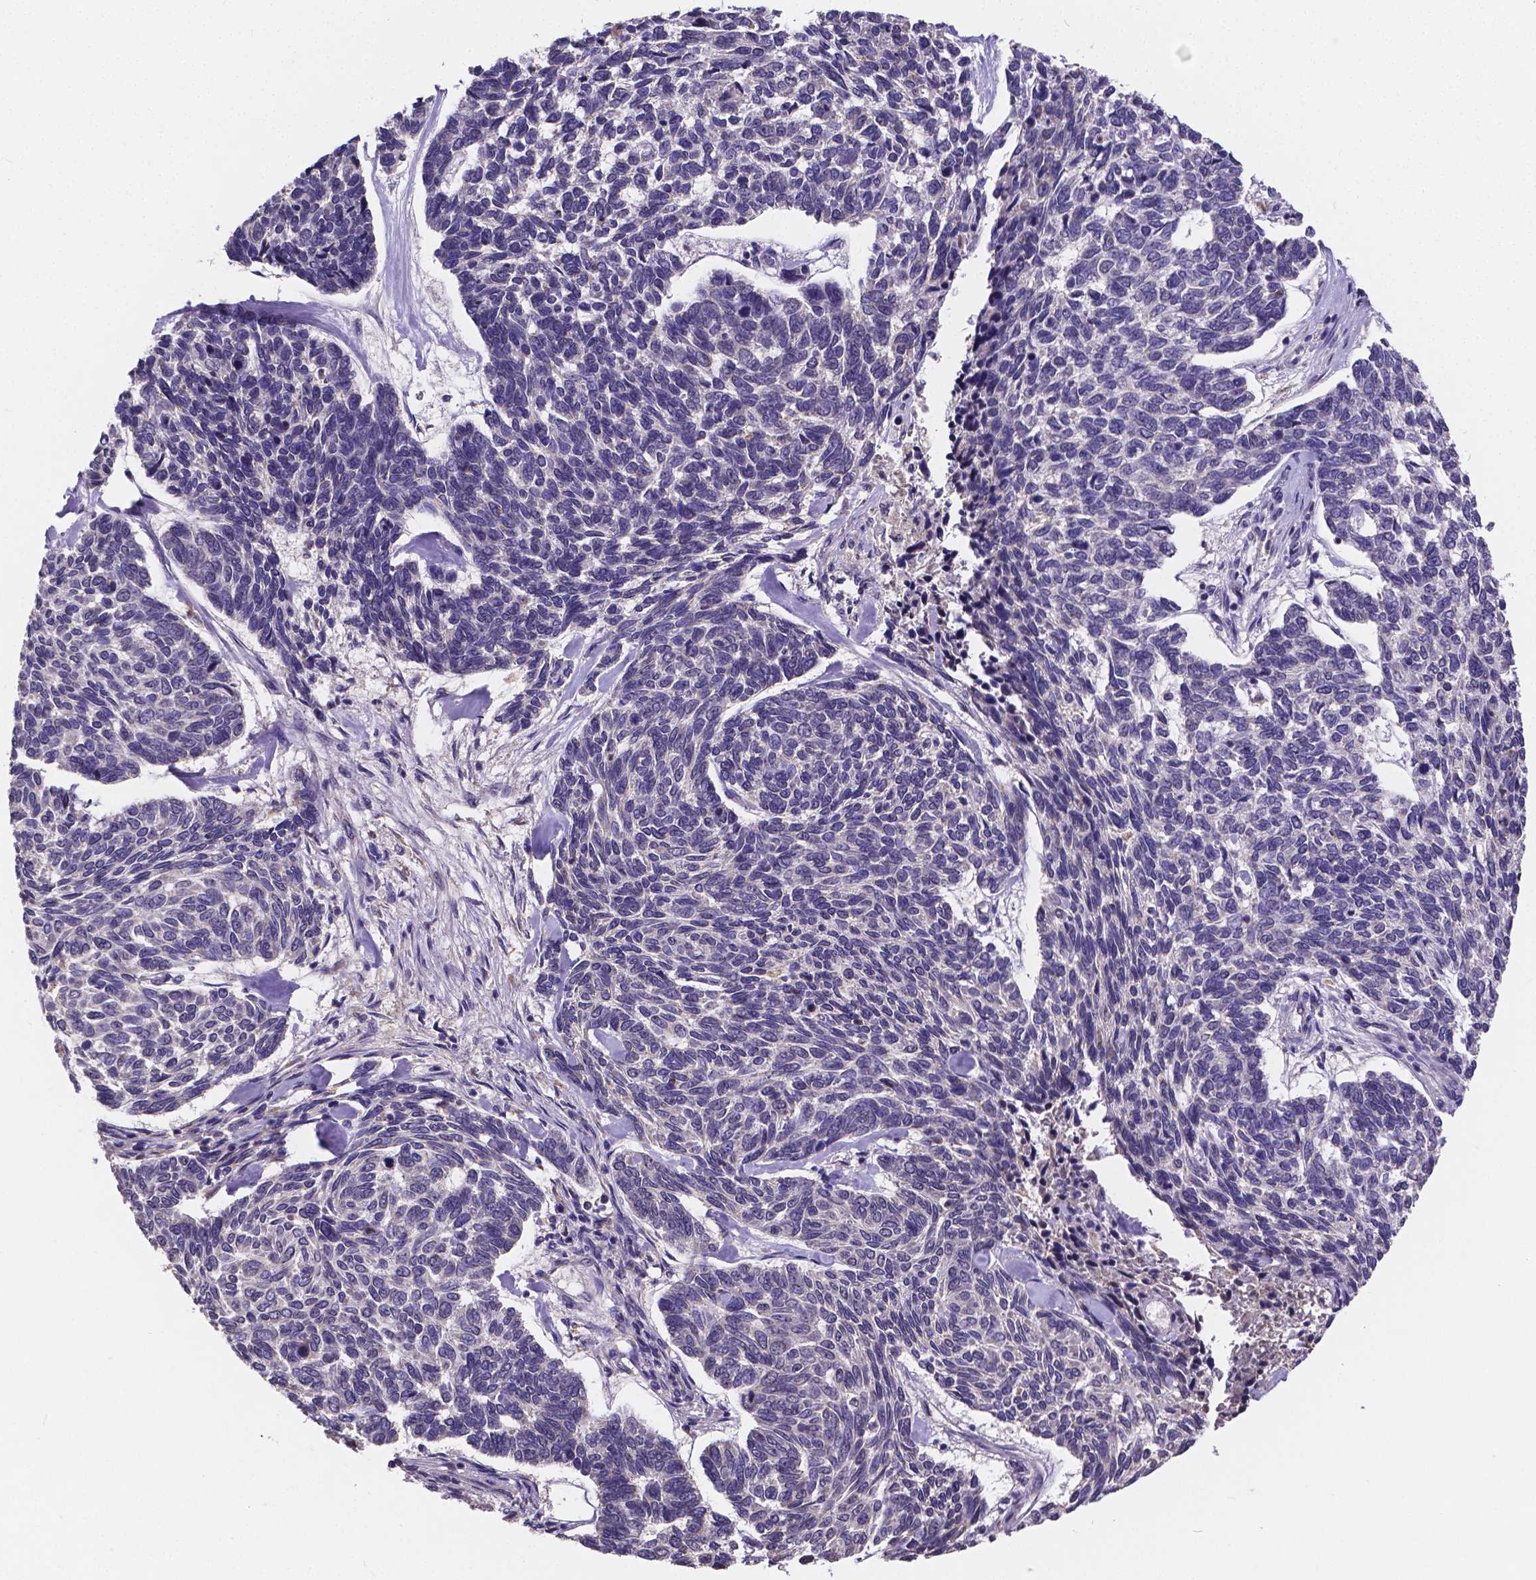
{"staining": {"intensity": "negative", "quantity": "none", "location": "none"}, "tissue": "skin cancer", "cell_type": "Tumor cells", "image_type": "cancer", "snomed": [{"axis": "morphology", "description": "Basal cell carcinoma"}, {"axis": "topography", "description": "Skin"}], "caption": "Tumor cells show no significant positivity in skin basal cell carcinoma.", "gene": "CTNNA2", "patient": {"sex": "female", "age": 65}}